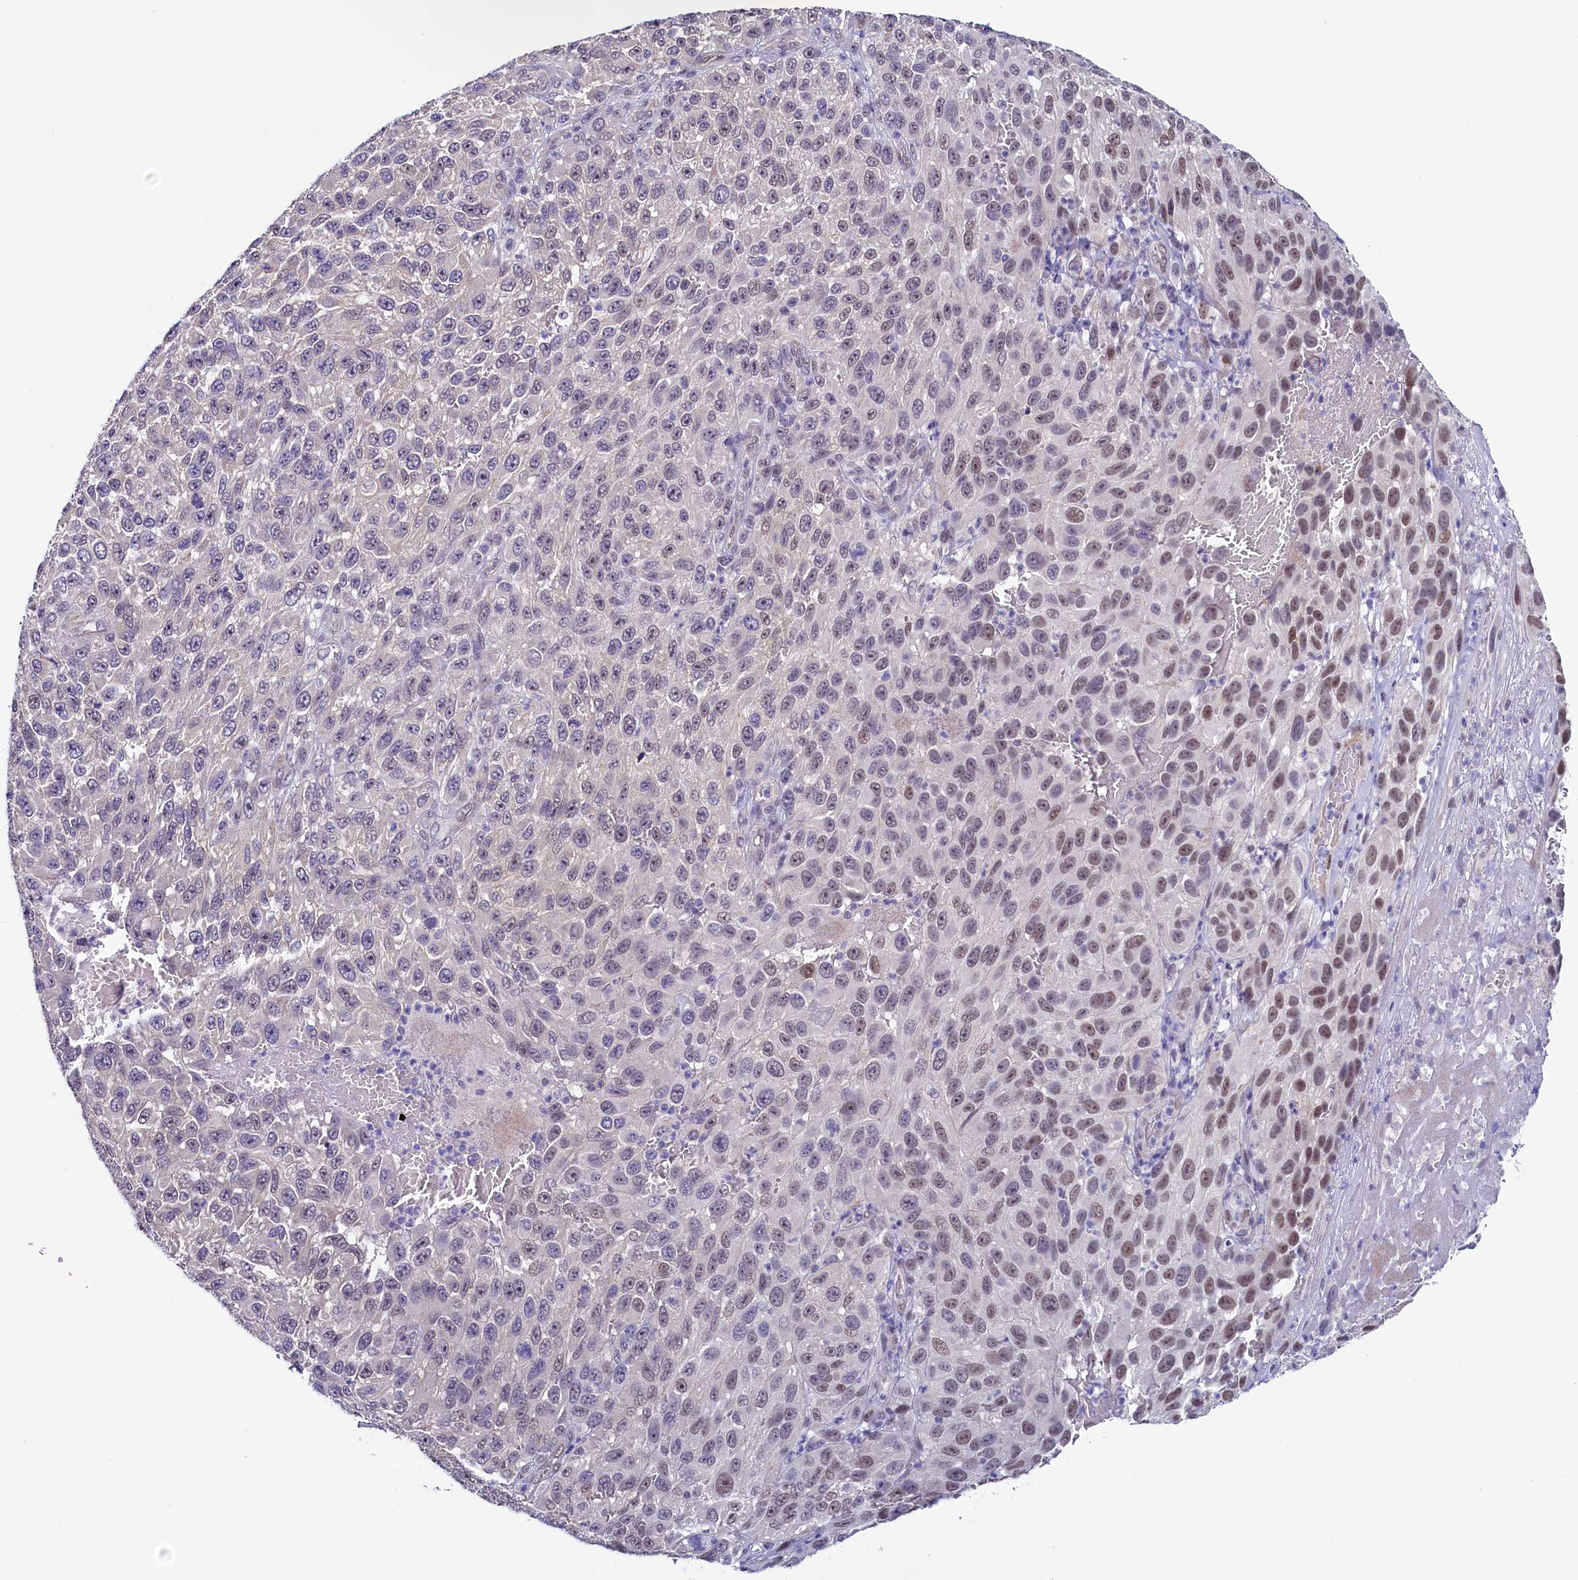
{"staining": {"intensity": "moderate", "quantity": "<25%", "location": "nuclear"}, "tissue": "melanoma", "cell_type": "Tumor cells", "image_type": "cancer", "snomed": [{"axis": "morphology", "description": "Normal tissue, NOS"}, {"axis": "morphology", "description": "Malignant melanoma, NOS"}, {"axis": "topography", "description": "Skin"}], "caption": "High-power microscopy captured an immunohistochemistry micrograph of melanoma, revealing moderate nuclear positivity in approximately <25% of tumor cells. (DAB = brown stain, brightfield microscopy at high magnification).", "gene": "FLYWCH2", "patient": {"sex": "female", "age": 96}}